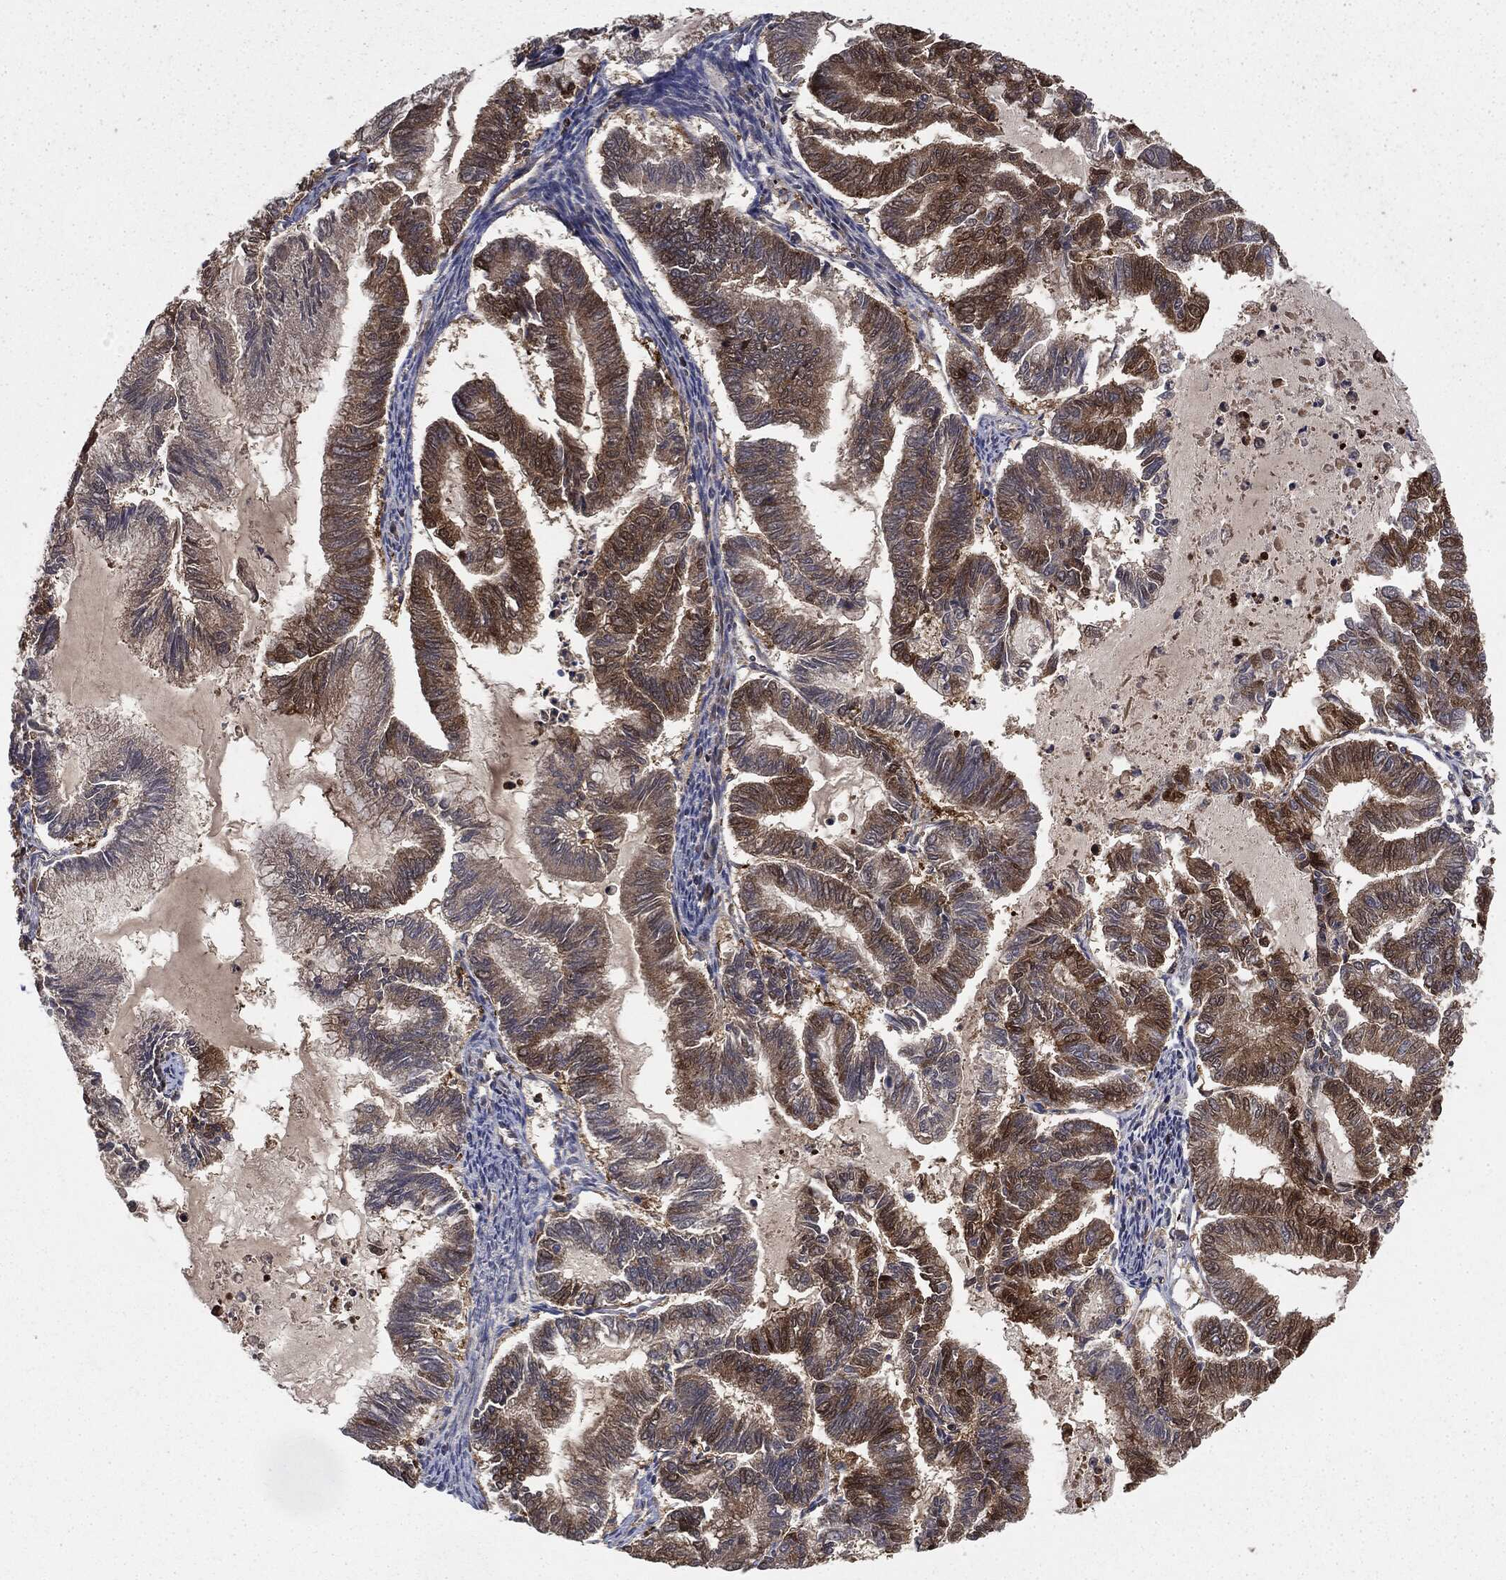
{"staining": {"intensity": "moderate", "quantity": "25%-75%", "location": "cytoplasmic/membranous"}, "tissue": "endometrial cancer", "cell_type": "Tumor cells", "image_type": "cancer", "snomed": [{"axis": "morphology", "description": "Adenocarcinoma, NOS"}, {"axis": "topography", "description": "Endometrium"}], "caption": "Tumor cells display medium levels of moderate cytoplasmic/membranous positivity in about 25%-75% of cells in endometrial cancer.", "gene": "GNB5", "patient": {"sex": "female", "age": 79}}